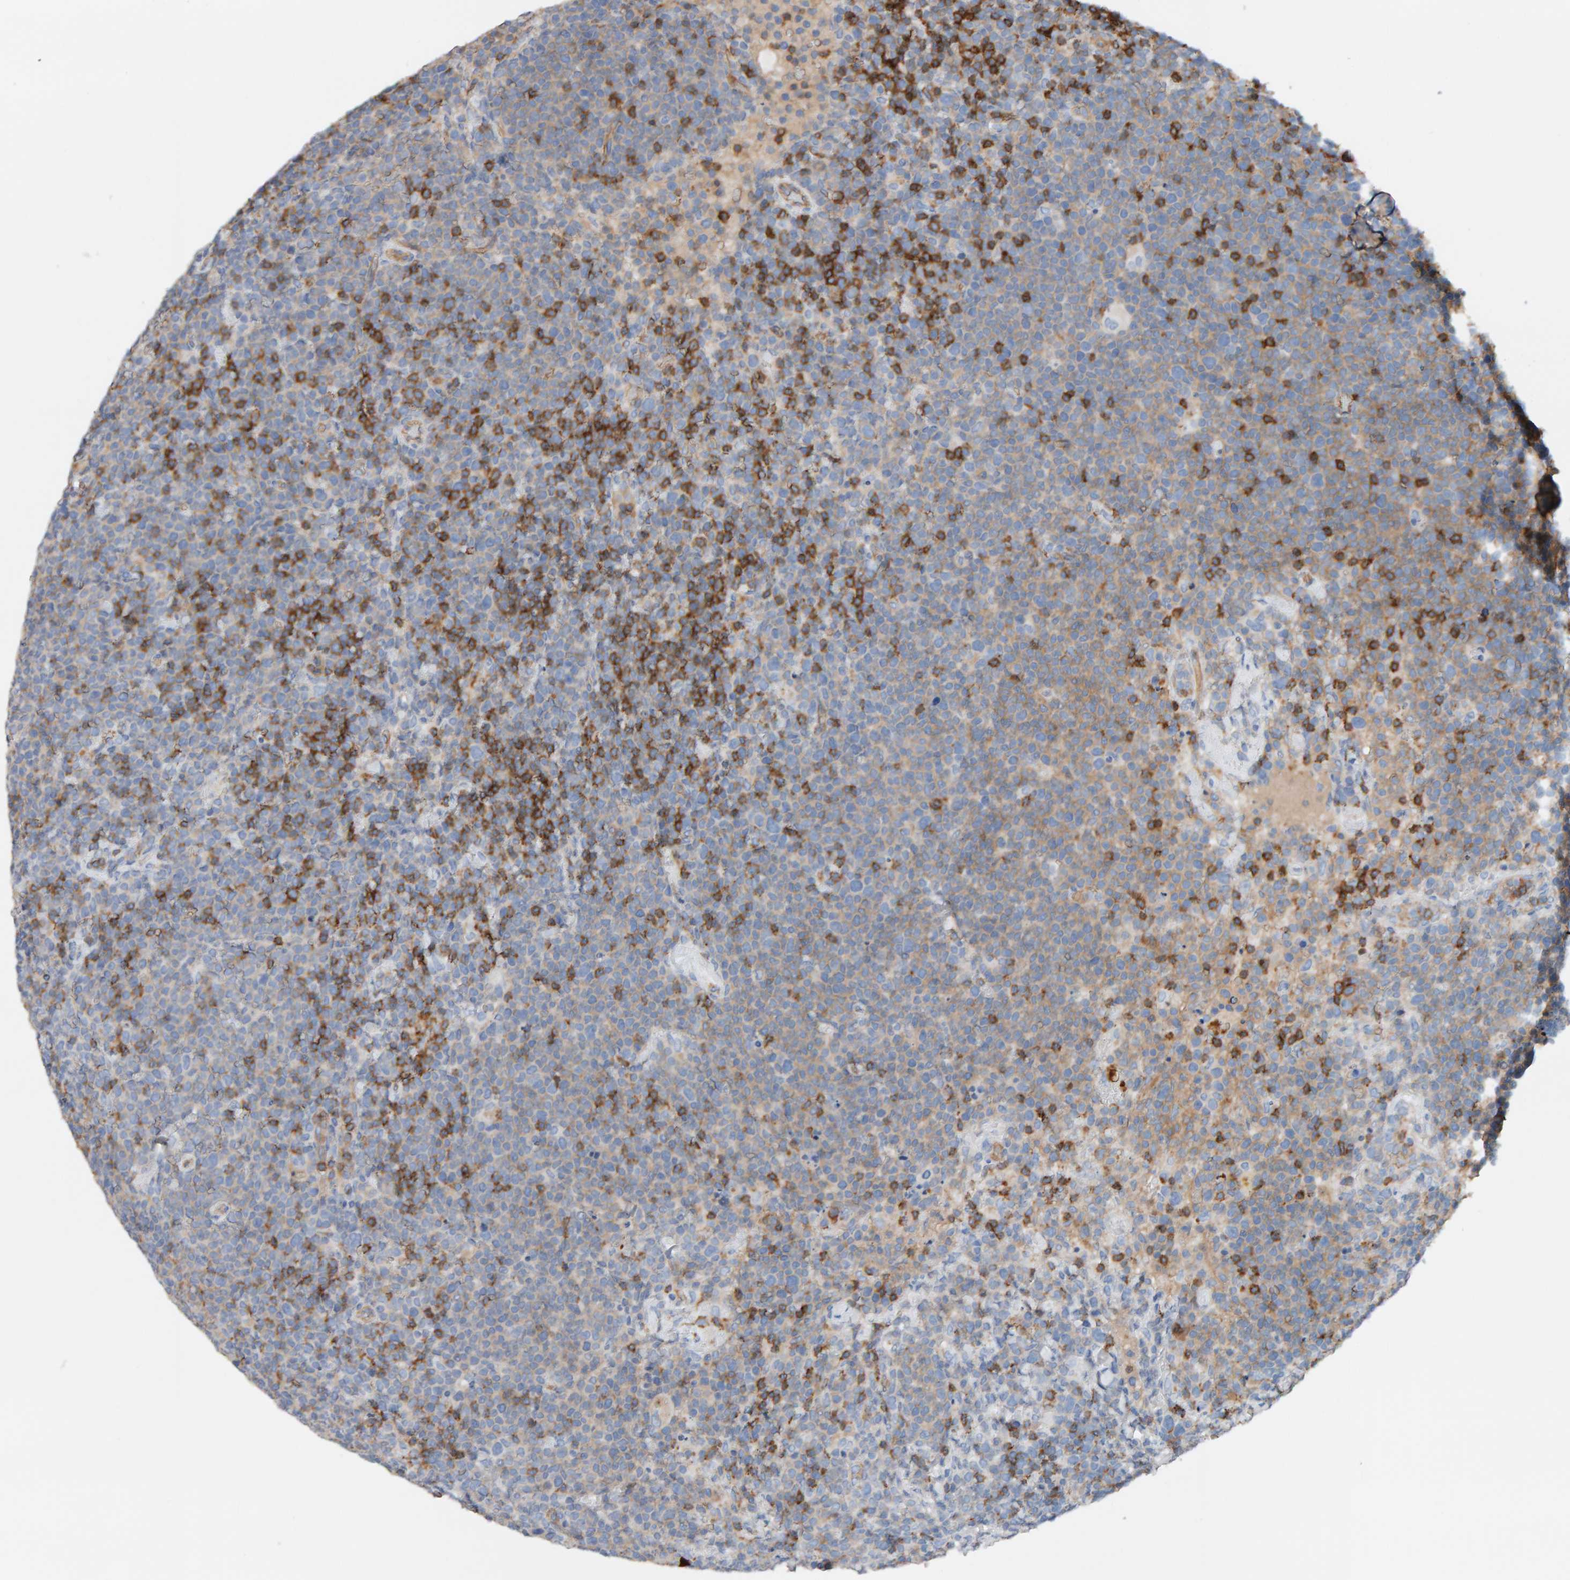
{"staining": {"intensity": "strong", "quantity": "25%-75%", "location": "cytoplasmic/membranous"}, "tissue": "lymphoma", "cell_type": "Tumor cells", "image_type": "cancer", "snomed": [{"axis": "morphology", "description": "Malignant lymphoma, non-Hodgkin's type, High grade"}, {"axis": "topography", "description": "Lymph node"}], "caption": "Strong cytoplasmic/membranous positivity is seen in about 25%-75% of tumor cells in lymphoma.", "gene": "FYN", "patient": {"sex": "male", "age": 61}}